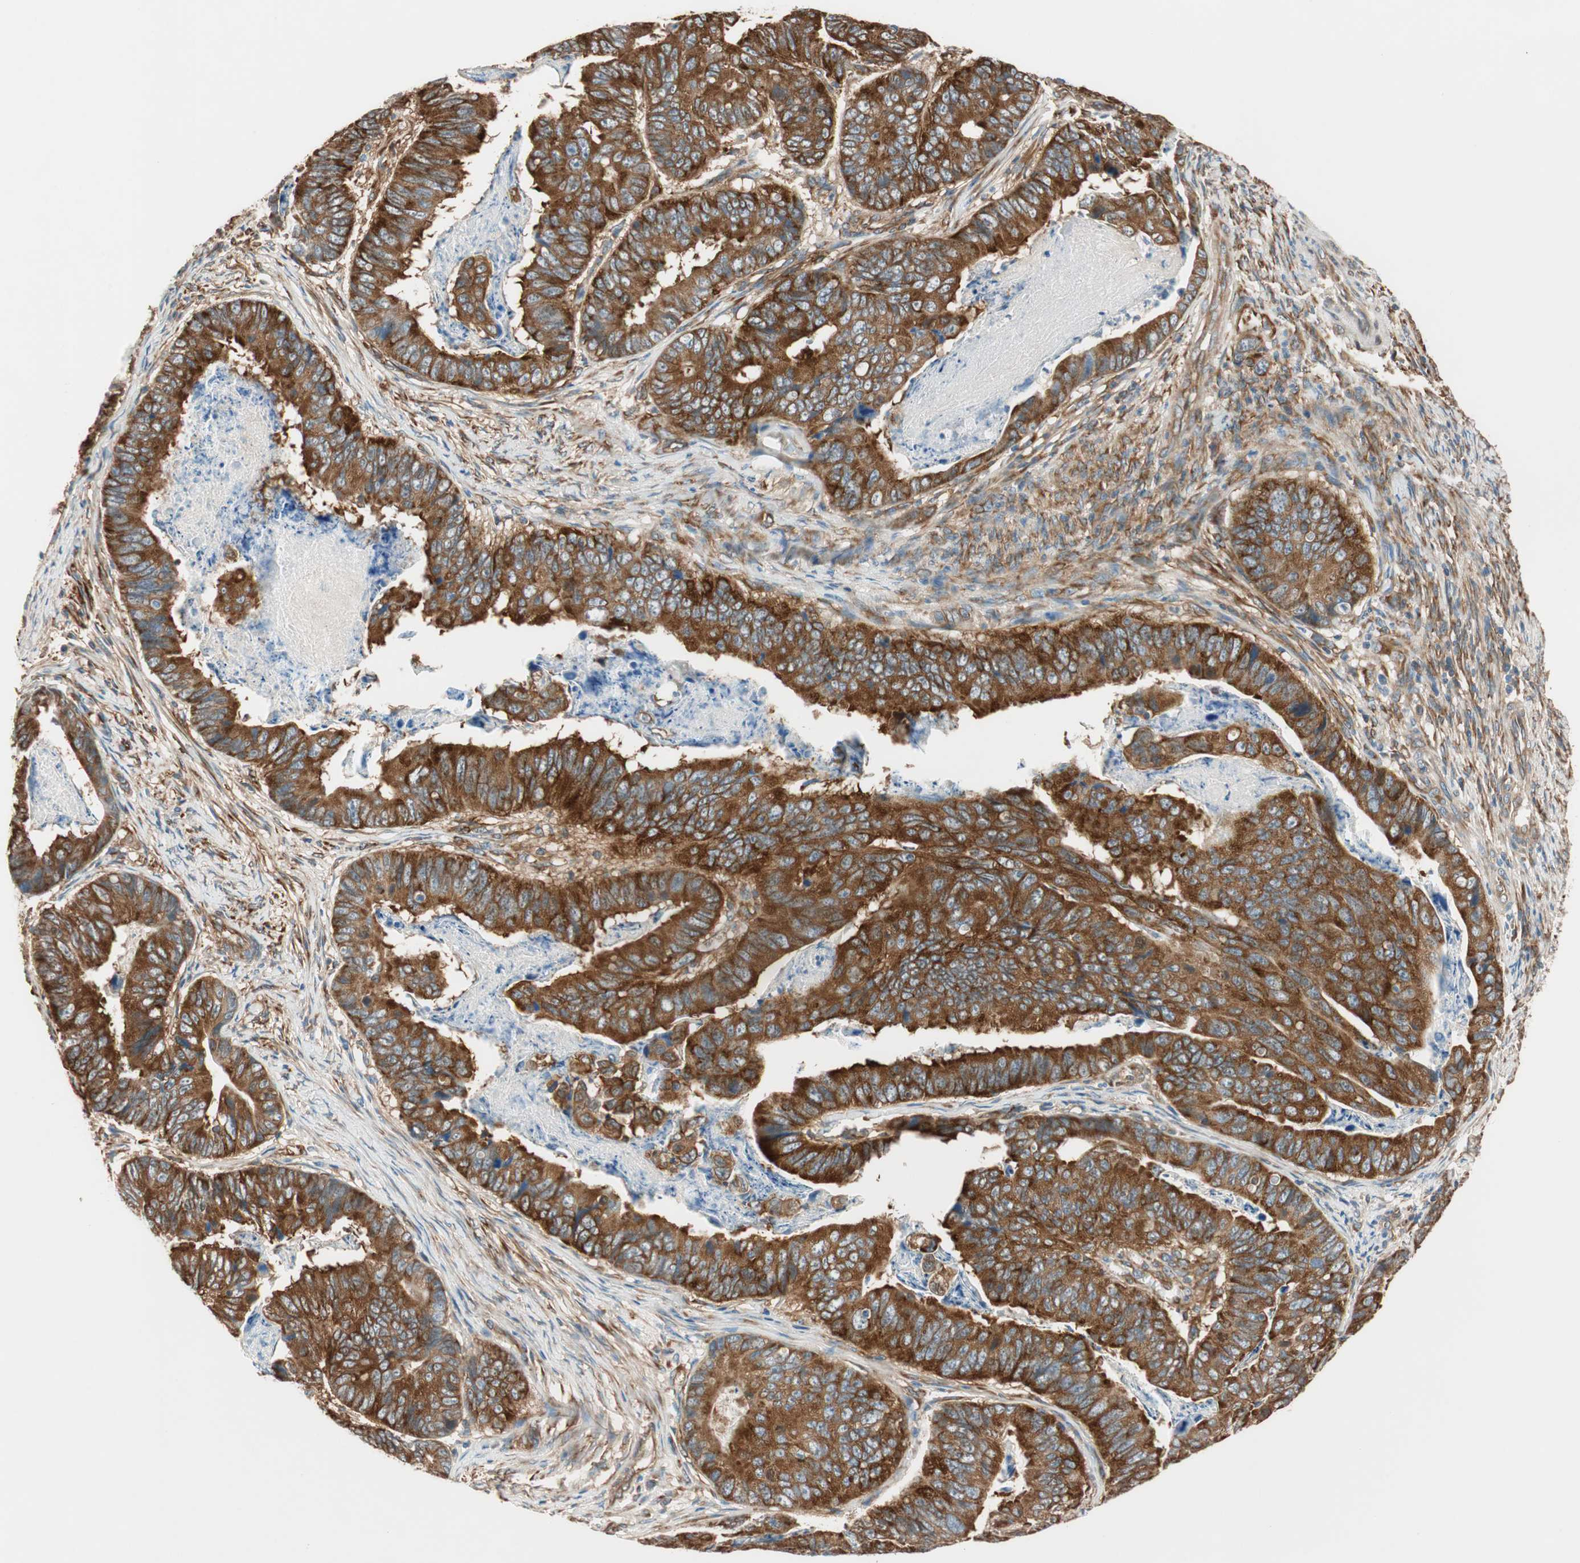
{"staining": {"intensity": "strong", "quantity": ">75%", "location": "cytoplasmic/membranous"}, "tissue": "stomach cancer", "cell_type": "Tumor cells", "image_type": "cancer", "snomed": [{"axis": "morphology", "description": "Adenocarcinoma, NOS"}, {"axis": "topography", "description": "Stomach, lower"}], "caption": "A brown stain shows strong cytoplasmic/membranous expression of a protein in human stomach cancer tumor cells. The staining was performed using DAB (3,3'-diaminobenzidine), with brown indicating positive protein expression. Nuclei are stained blue with hematoxylin.", "gene": "WASL", "patient": {"sex": "male", "age": 77}}